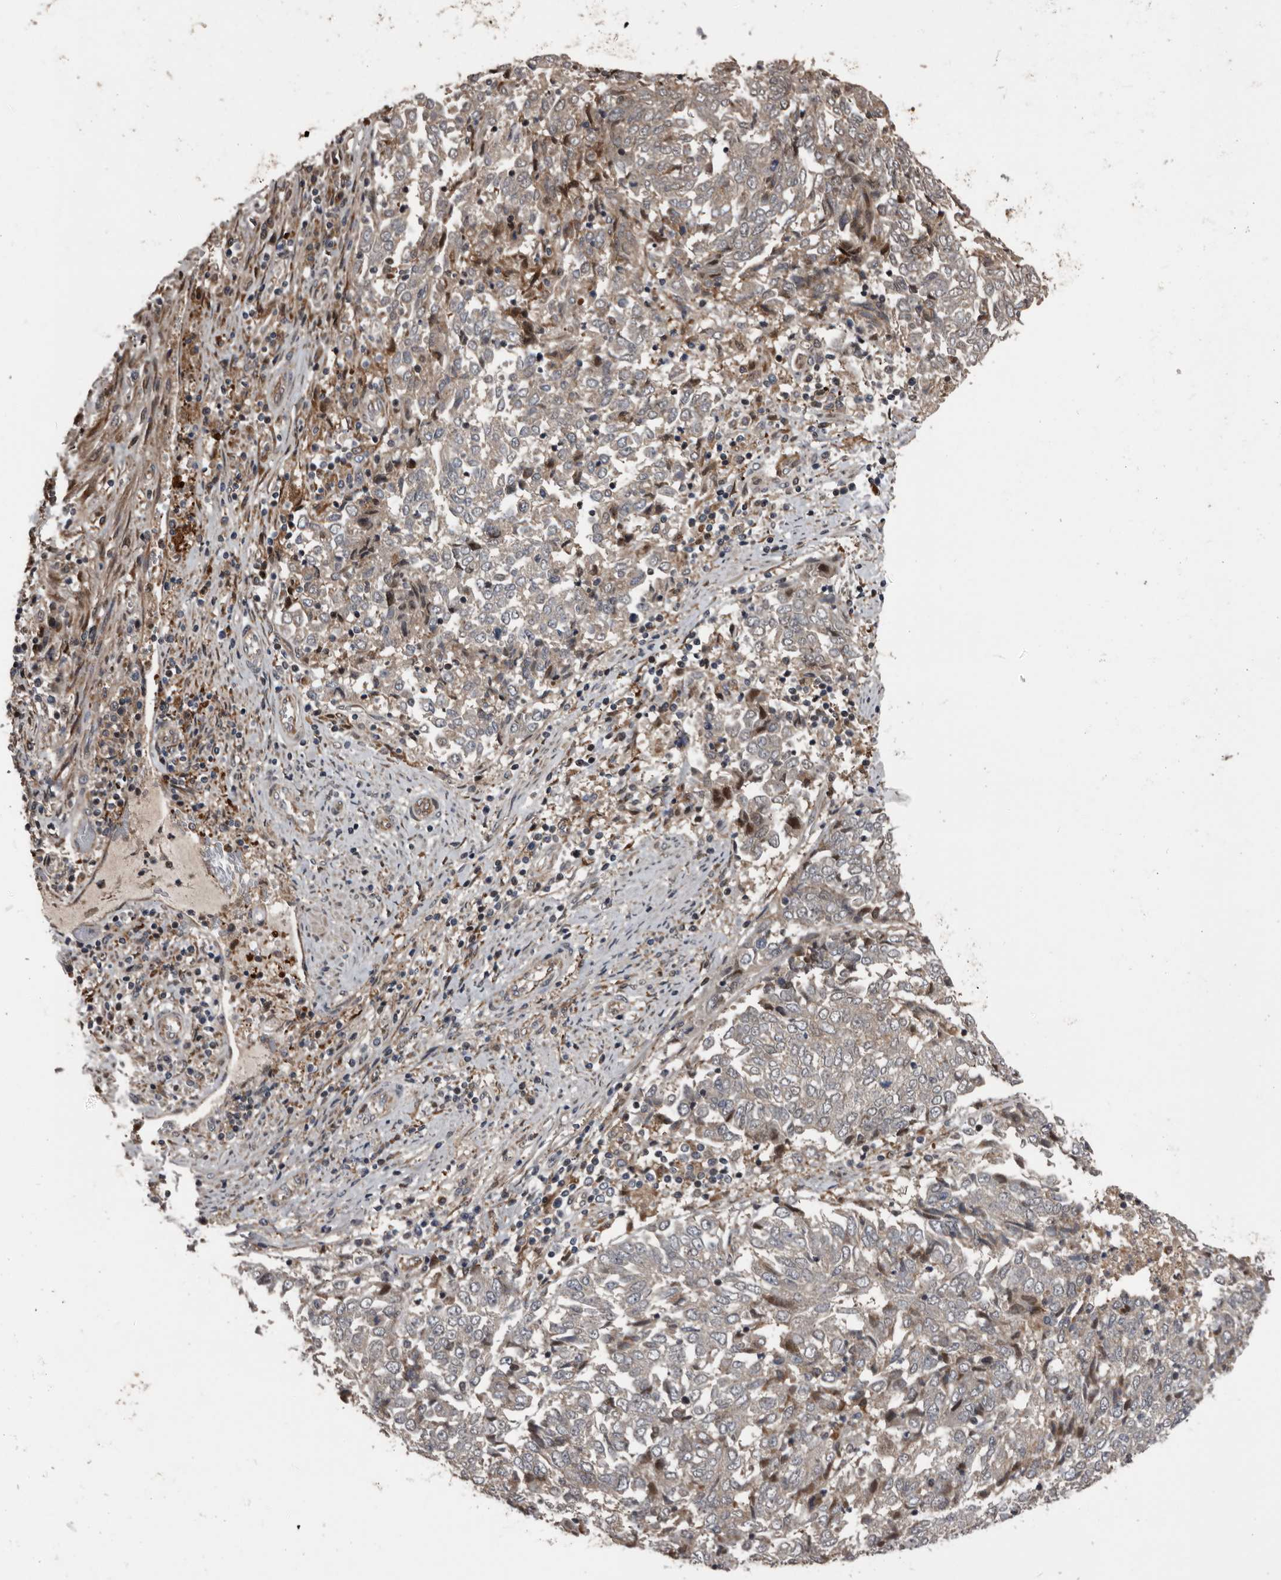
{"staining": {"intensity": "negative", "quantity": "none", "location": "none"}, "tissue": "endometrial cancer", "cell_type": "Tumor cells", "image_type": "cancer", "snomed": [{"axis": "morphology", "description": "Adenocarcinoma, NOS"}, {"axis": "topography", "description": "Endometrium"}], "caption": "An immunohistochemistry (IHC) micrograph of endometrial adenocarcinoma is shown. There is no staining in tumor cells of endometrial adenocarcinoma.", "gene": "SERTAD4", "patient": {"sex": "female", "age": 80}}